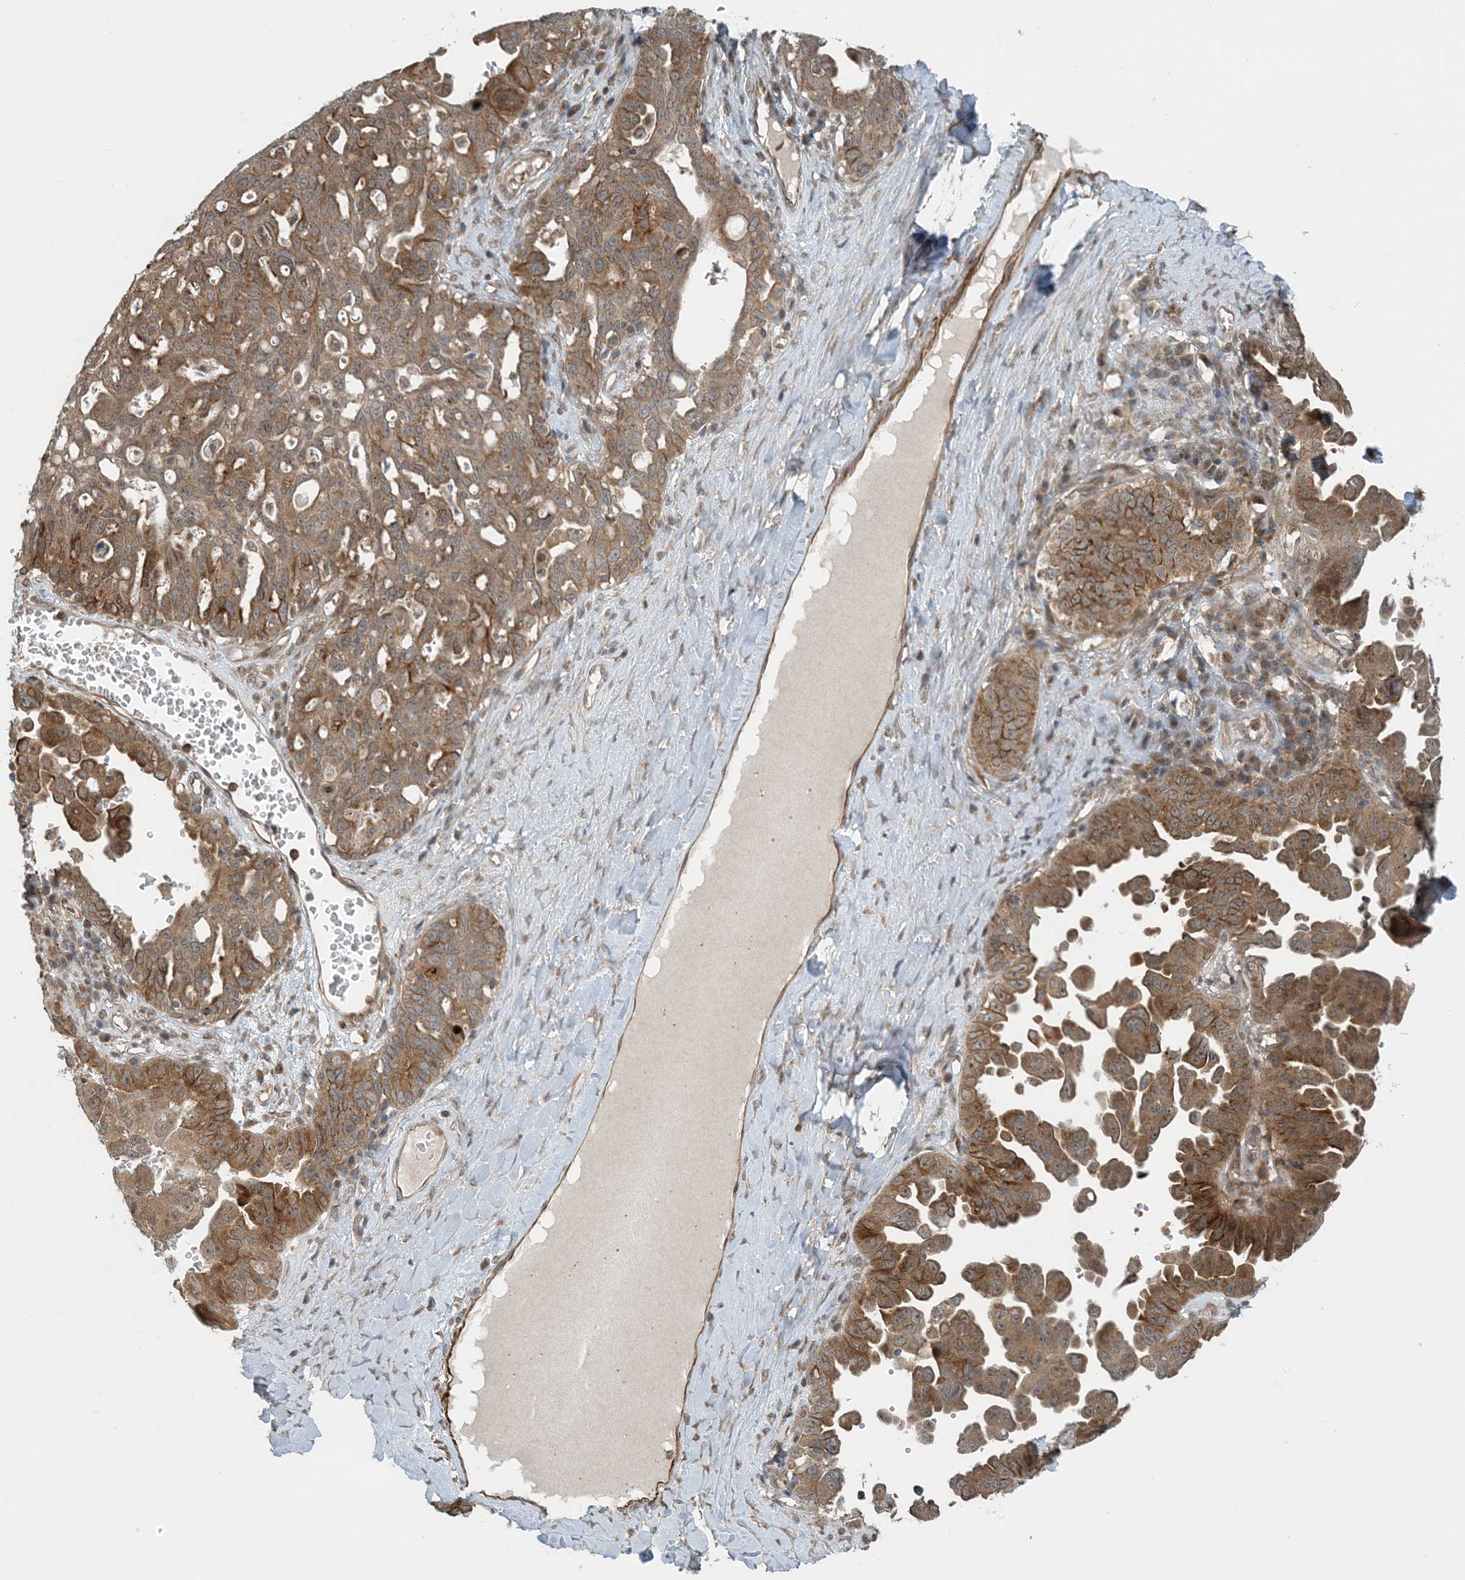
{"staining": {"intensity": "moderate", "quantity": ">75%", "location": "cytoplasmic/membranous"}, "tissue": "ovarian cancer", "cell_type": "Tumor cells", "image_type": "cancer", "snomed": [{"axis": "morphology", "description": "Carcinoma, endometroid"}, {"axis": "topography", "description": "Ovary"}], "caption": "DAB (3,3'-diaminobenzidine) immunohistochemical staining of human endometroid carcinoma (ovarian) exhibits moderate cytoplasmic/membranous protein positivity in about >75% of tumor cells.", "gene": "ZBTB3", "patient": {"sex": "female", "age": 62}}